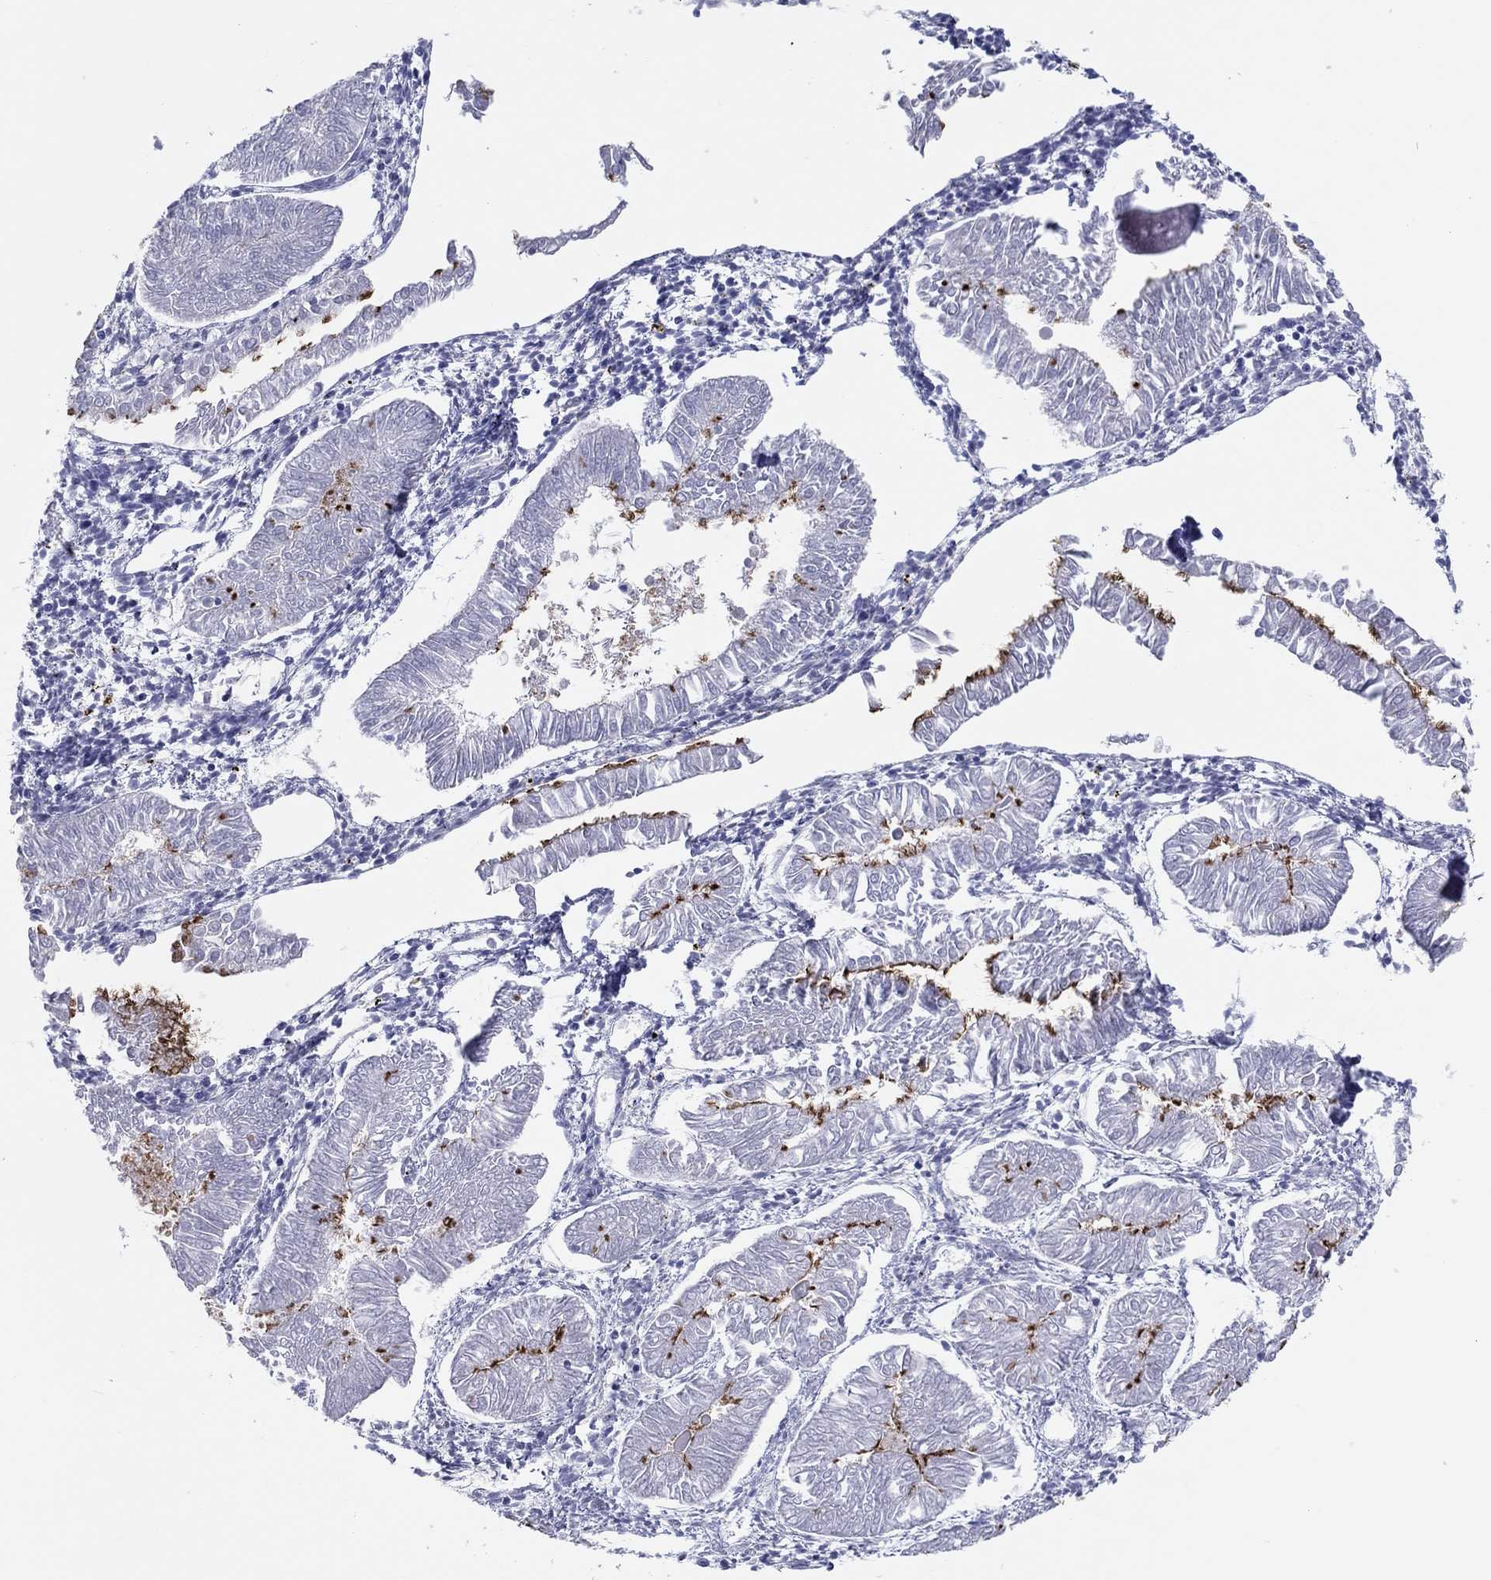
{"staining": {"intensity": "strong", "quantity": "<25%", "location": "cytoplasmic/membranous"}, "tissue": "endometrial cancer", "cell_type": "Tumor cells", "image_type": "cancer", "snomed": [{"axis": "morphology", "description": "Adenocarcinoma, NOS"}, {"axis": "topography", "description": "Endometrium"}], "caption": "This image shows immunohistochemistry staining of endometrial adenocarcinoma, with medium strong cytoplasmic/membranous staining in about <25% of tumor cells.", "gene": "ERICH3", "patient": {"sex": "female", "age": 53}}